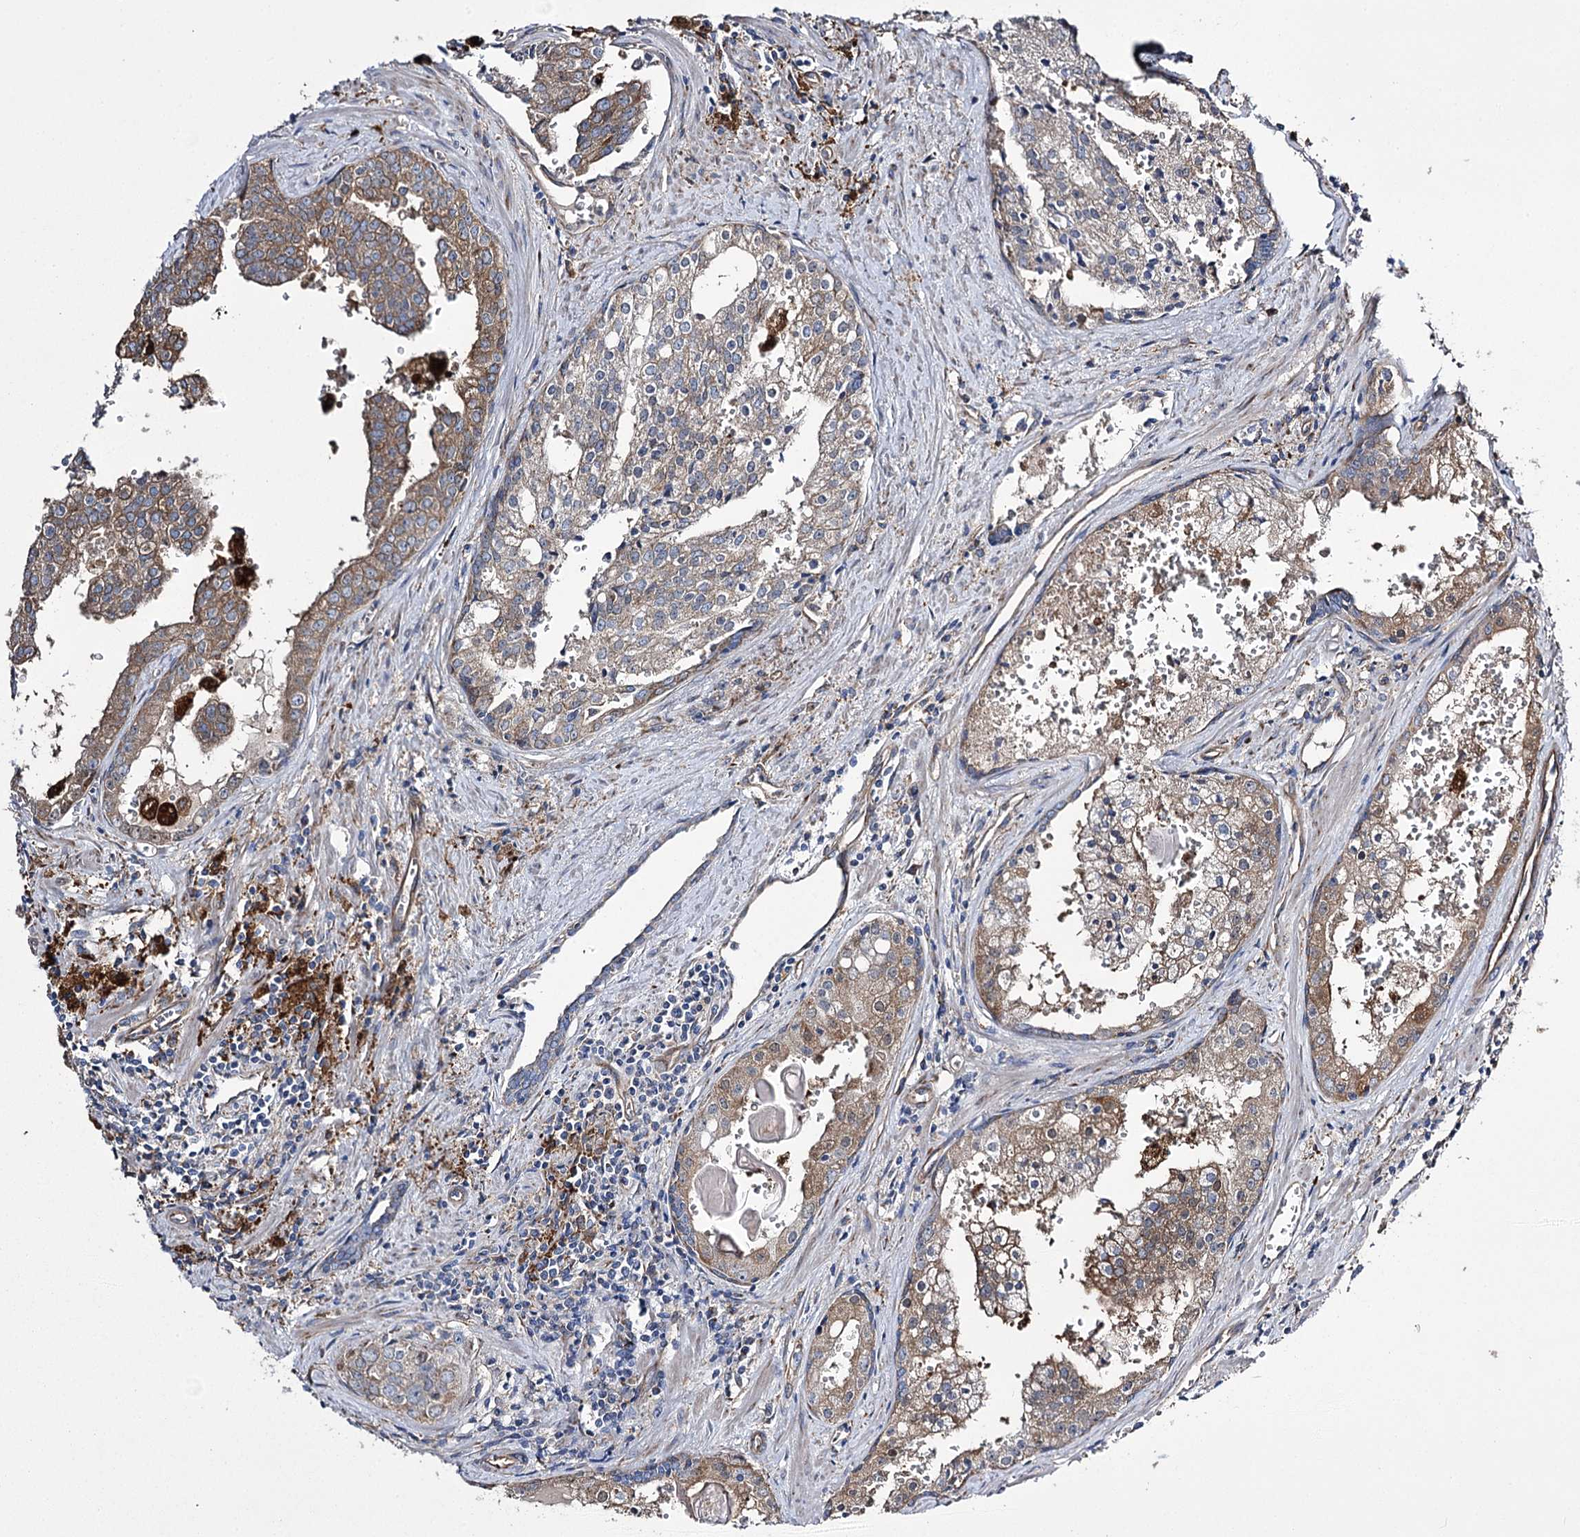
{"staining": {"intensity": "moderate", "quantity": "25%-75%", "location": "cytoplasmic/membranous"}, "tissue": "prostate cancer", "cell_type": "Tumor cells", "image_type": "cancer", "snomed": [{"axis": "morphology", "description": "Adenocarcinoma, High grade"}, {"axis": "topography", "description": "Prostate"}], "caption": "Prostate cancer (adenocarcinoma (high-grade)) tissue displays moderate cytoplasmic/membranous positivity in about 25%-75% of tumor cells, visualized by immunohistochemistry. (Brightfield microscopy of DAB IHC at high magnification).", "gene": "RMDN2", "patient": {"sex": "male", "age": 68}}